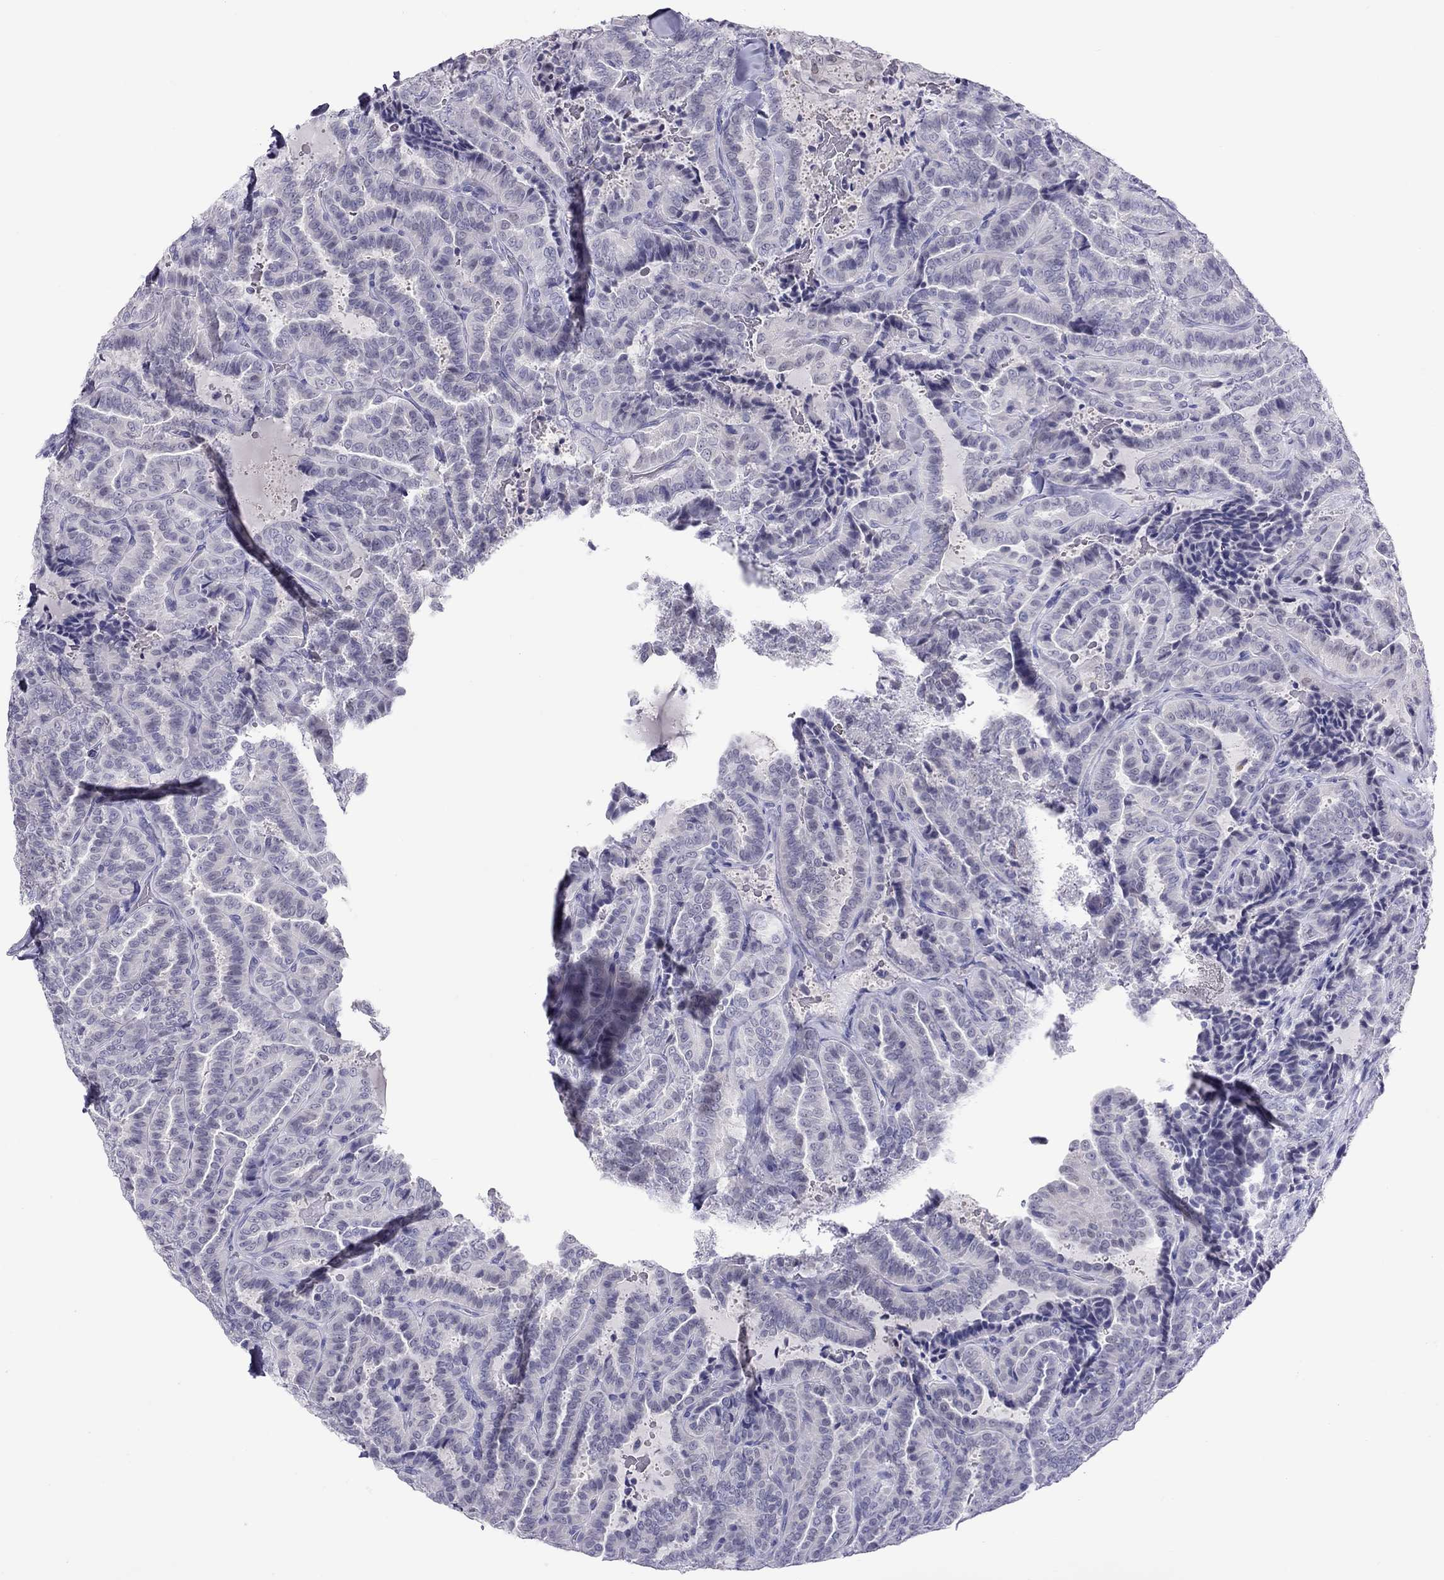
{"staining": {"intensity": "negative", "quantity": "none", "location": "none"}, "tissue": "thyroid cancer", "cell_type": "Tumor cells", "image_type": "cancer", "snomed": [{"axis": "morphology", "description": "Papillary adenocarcinoma, NOS"}, {"axis": "topography", "description": "Thyroid gland"}], "caption": "High magnification brightfield microscopy of thyroid cancer (papillary adenocarcinoma) stained with DAB (3,3'-diaminobenzidine) (brown) and counterstained with hematoxylin (blue): tumor cells show no significant expression.", "gene": "CHRNB3", "patient": {"sex": "female", "age": 39}}